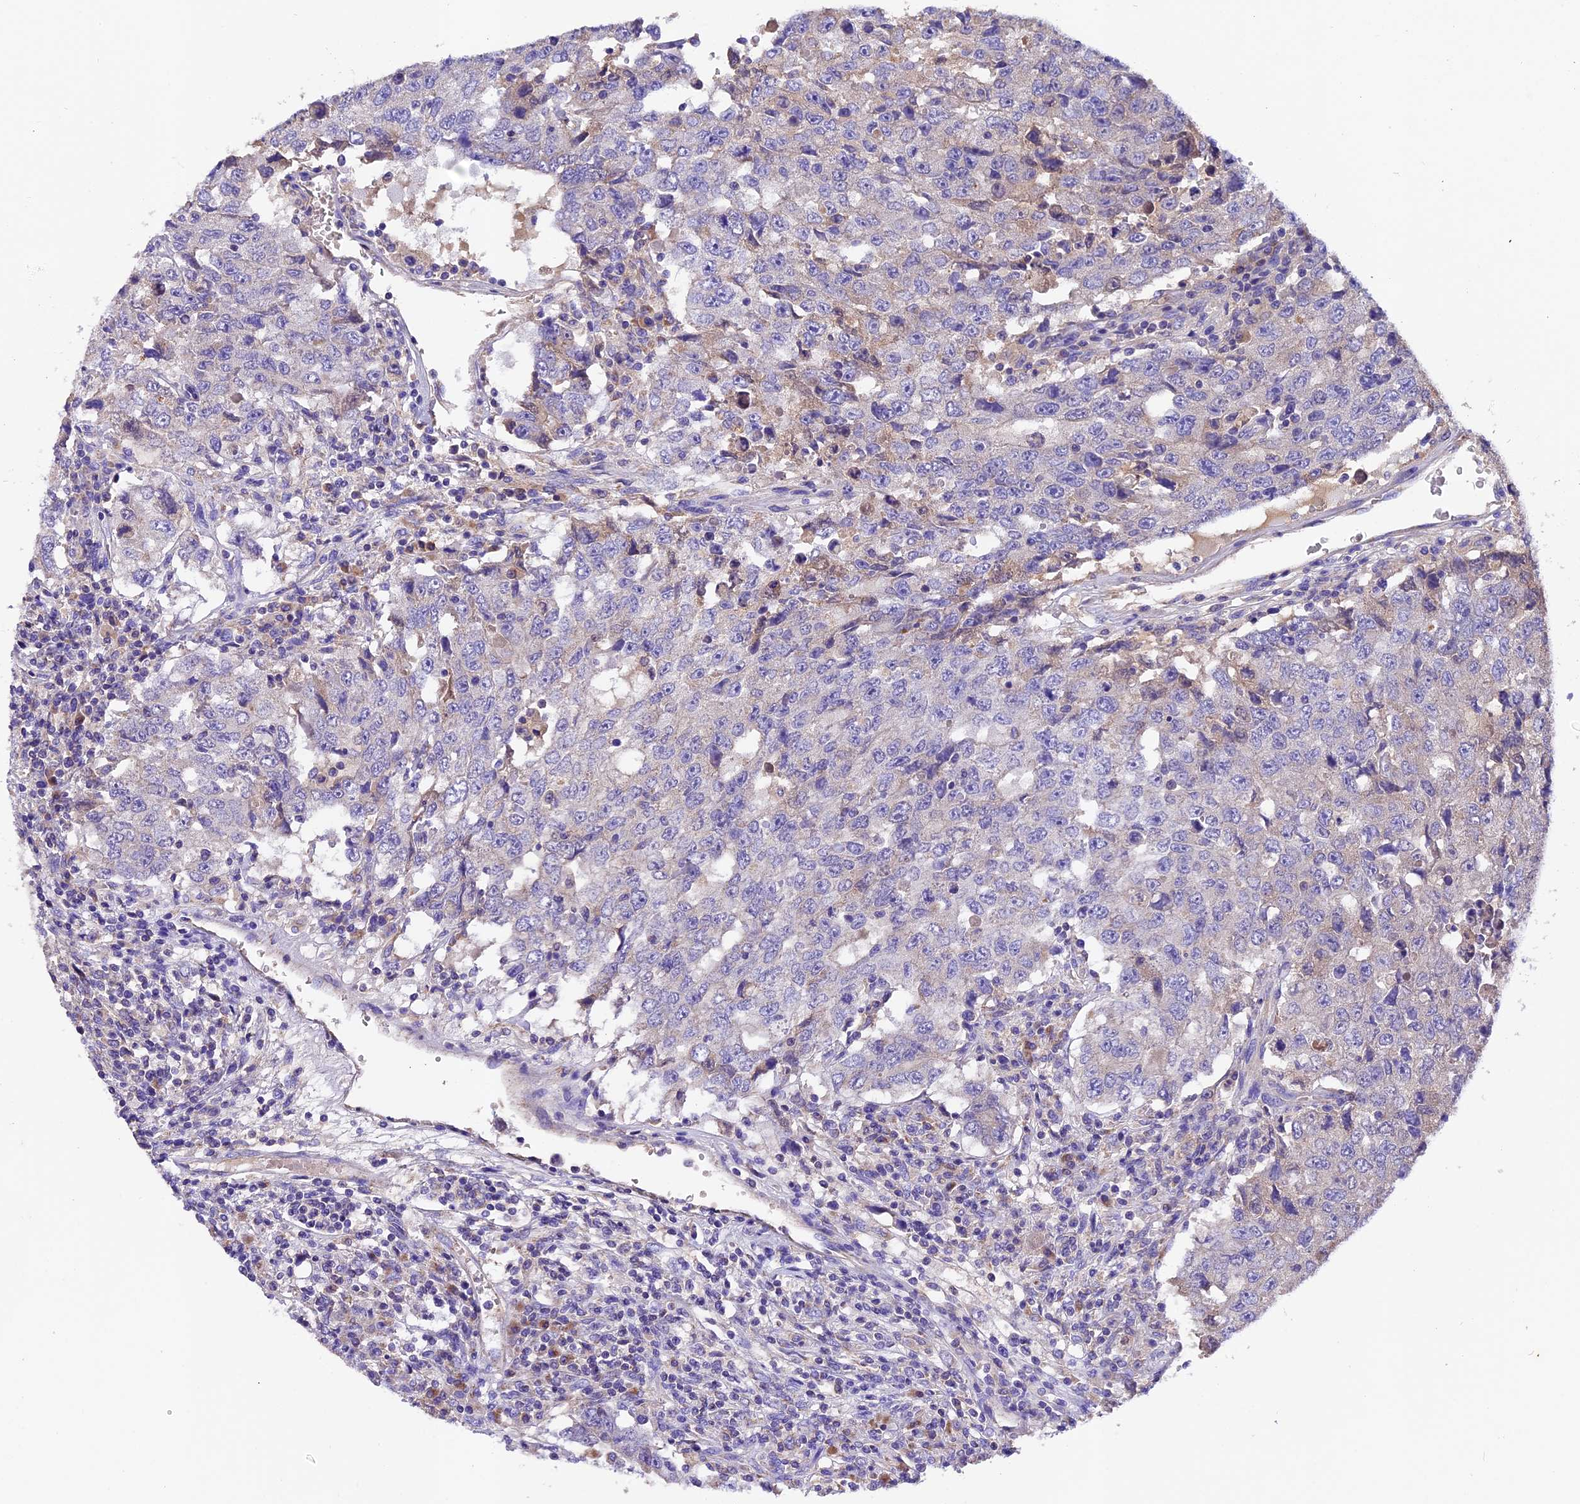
{"staining": {"intensity": "negative", "quantity": "none", "location": "none"}, "tissue": "testis cancer", "cell_type": "Tumor cells", "image_type": "cancer", "snomed": [{"axis": "morphology", "description": "Carcinoma, Embryonal, NOS"}, {"axis": "topography", "description": "Testis"}], "caption": "IHC micrograph of human embryonal carcinoma (testis) stained for a protein (brown), which exhibits no expression in tumor cells.", "gene": "SIX5", "patient": {"sex": "male", "age": 26}}